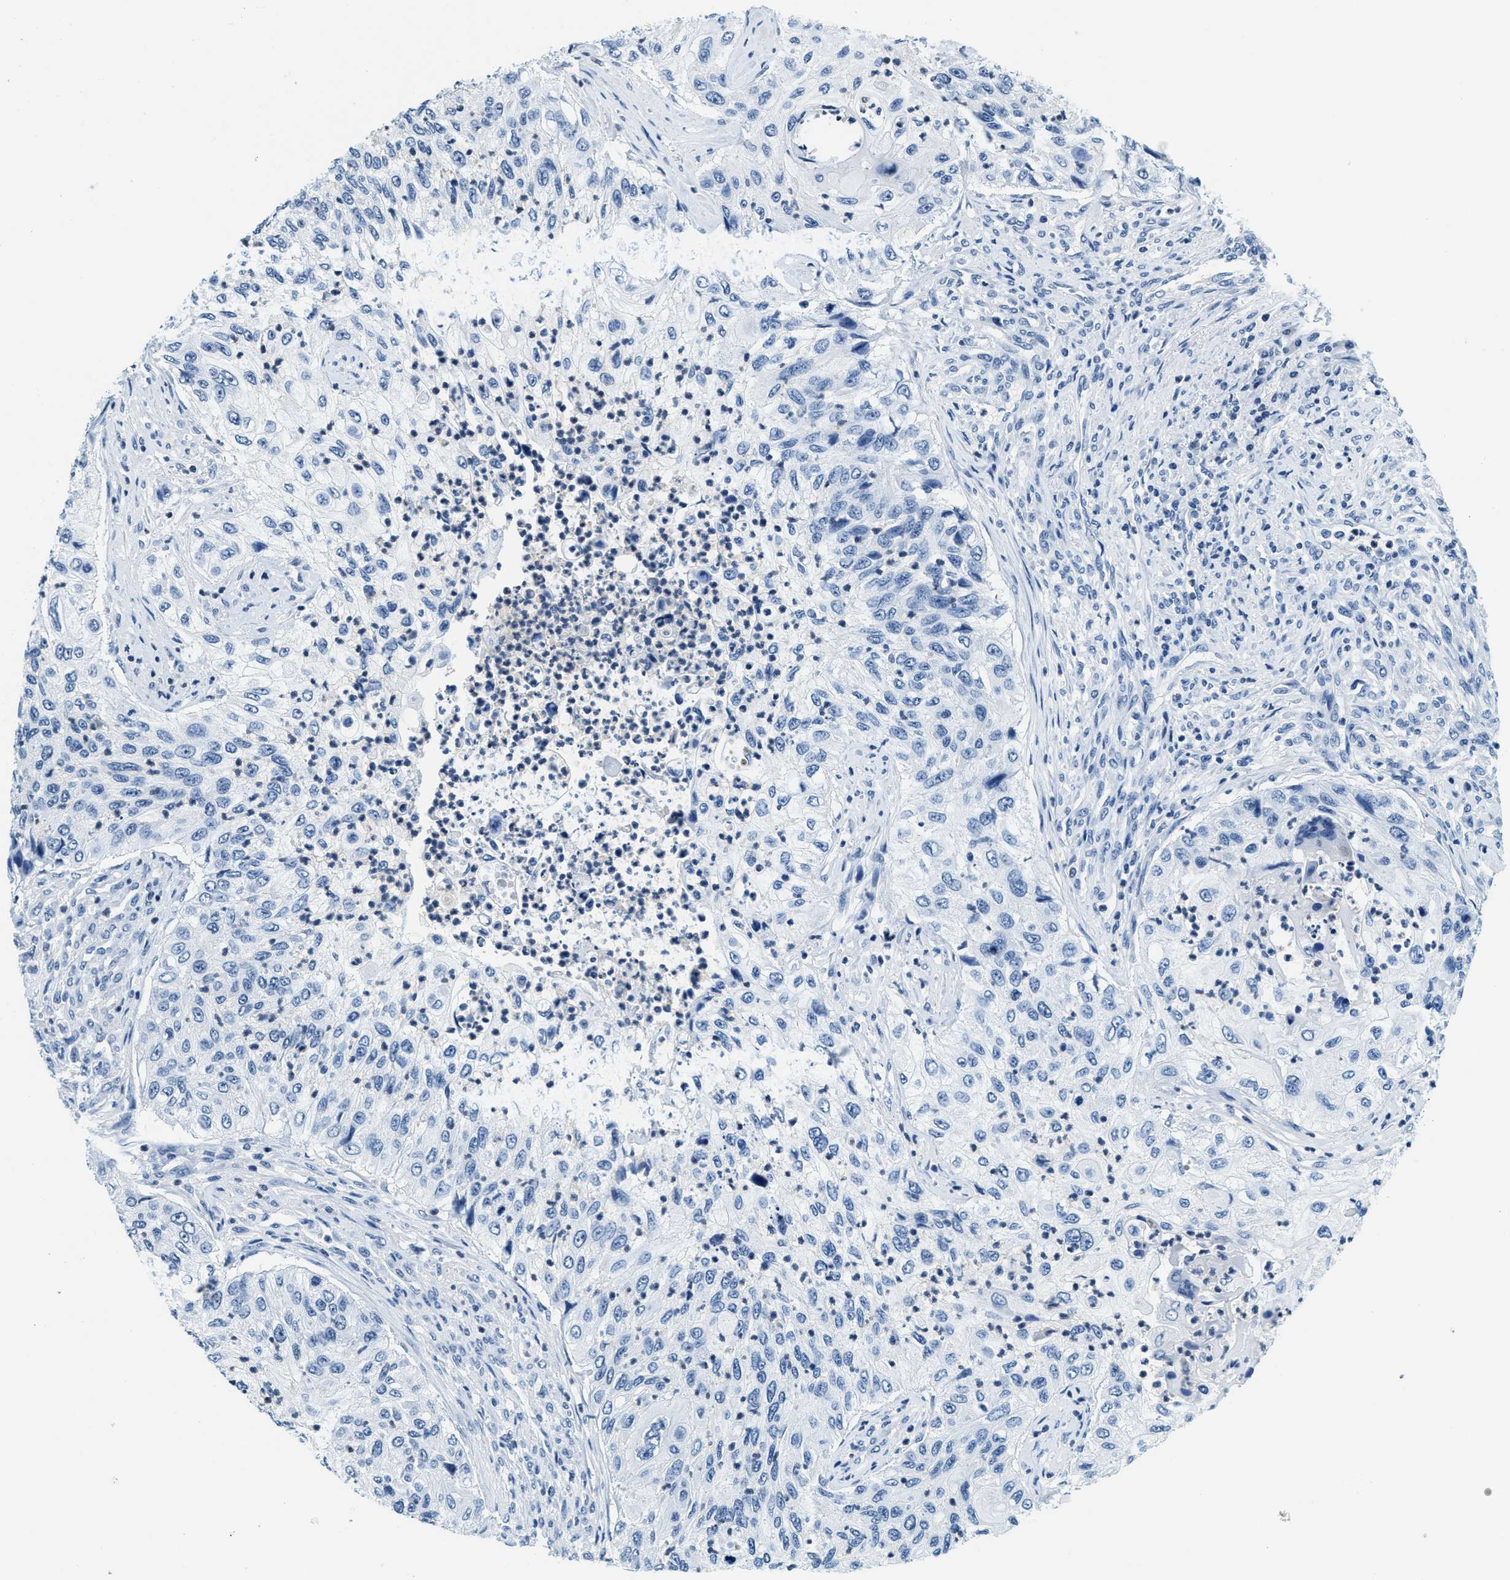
{"staining": {"intensity": "negative", "quantity": "none", "location": "none"}, "tissue": "urothelial cancer", "cell_type": "Tumor cells", "image_type": "cancer", "snomed": [{"axis": "morphology", "description": "Urothelial carcinoma, High grade"}, {"axis": "topography", "description": "Urinary bladder"}], "caption": "Immunohistochemistry (IHC) histopathology image of high-grade urothelial carcinoma stained for a protein (brown), which reveals no staining in tumor cells.", "gene": "CA4", "patient": {"sex": "female", "age": 60}}